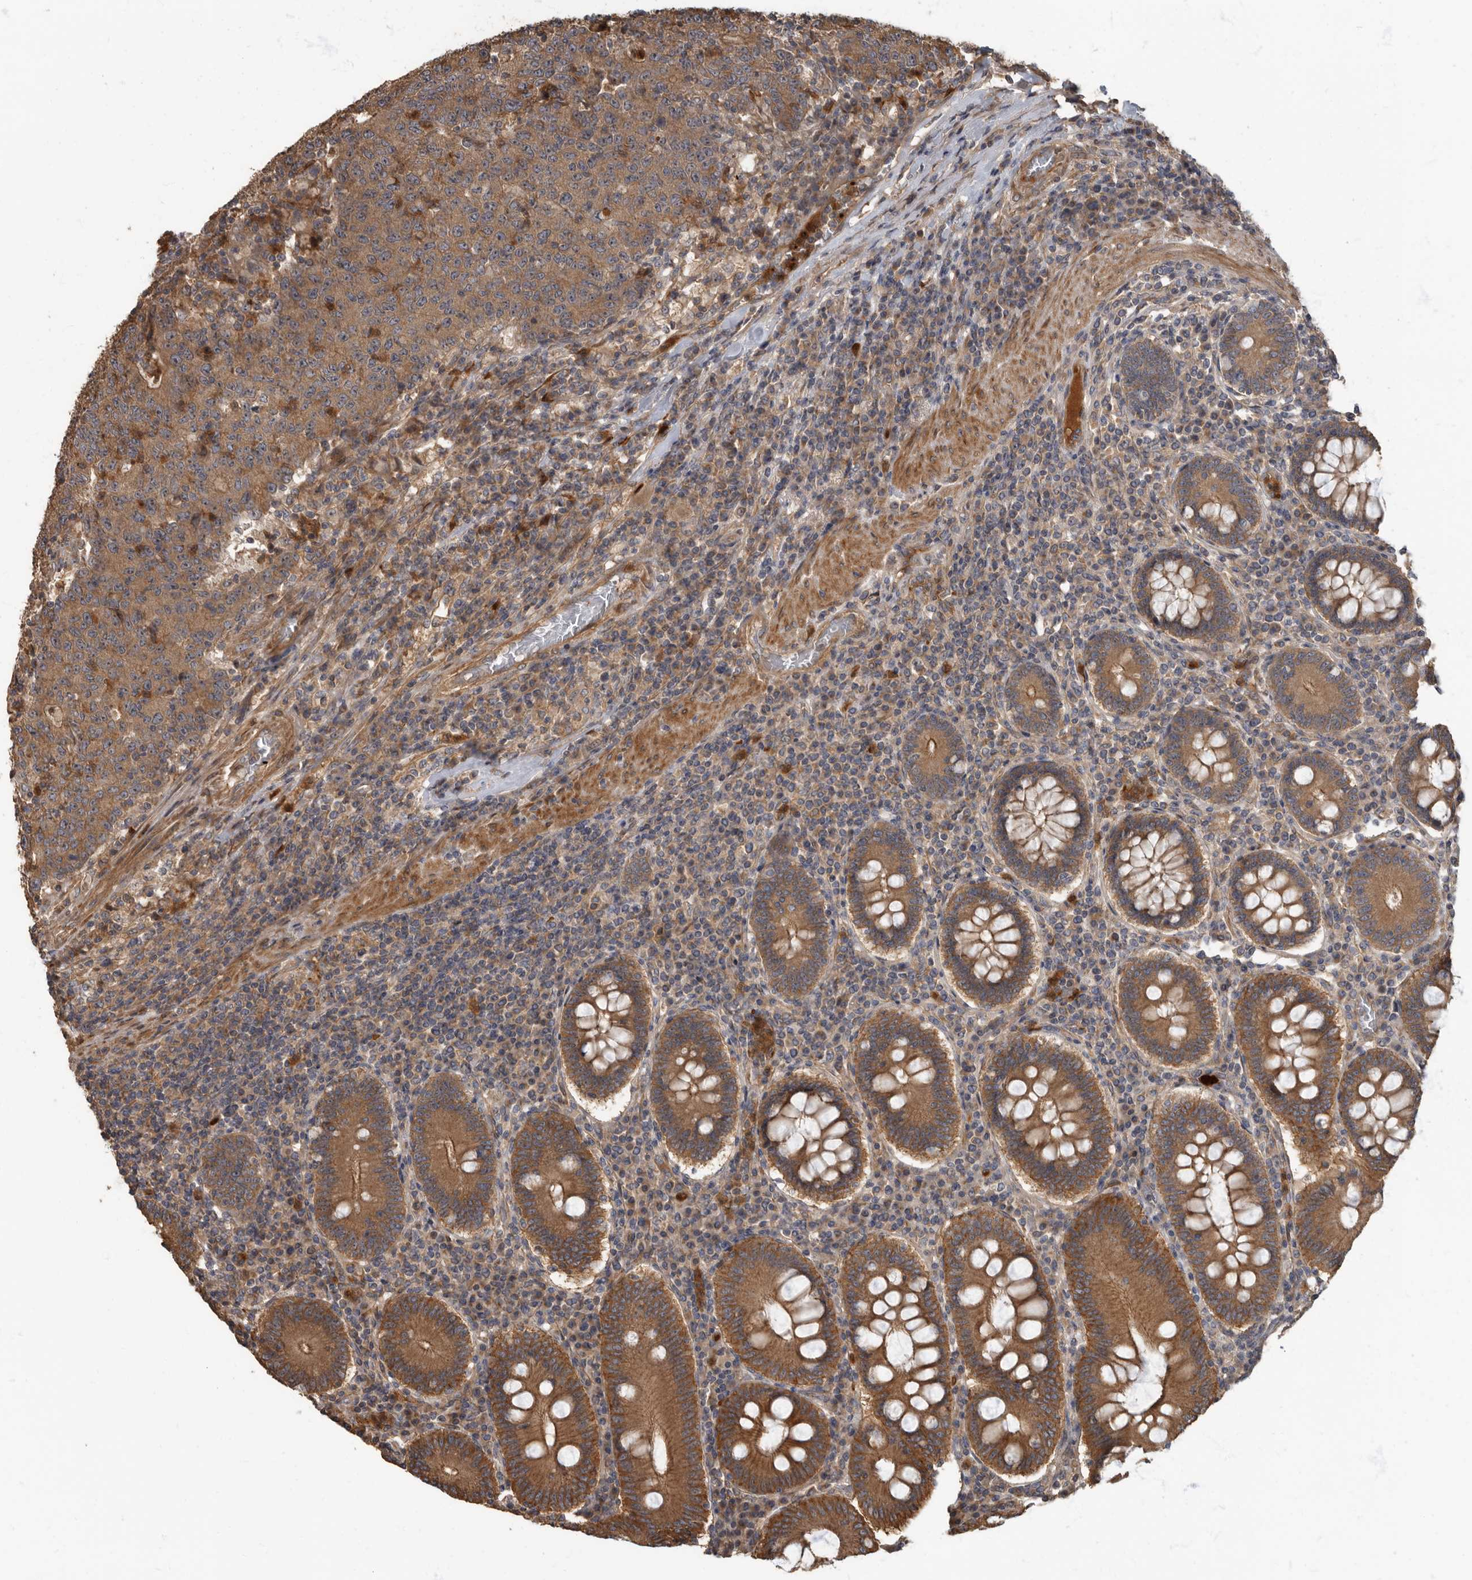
{"staining": {"intensity": "moderate", "quantity": ">75%", "location": "cytoplasmic/membranous"}, "tissue": "colorectal cancer", "cell_type": "Tumor cells", "image_type": "cancer", "snomed": [{"axis": "morphology", "description": "Adenocarcinoma, NOS"}, {"axis": "topography", "description": "Colon"}], "caption": "IHC of colorectal cancer (adenocarcinoma) shows medium levels of moderate cytoplasmic/membranous expression in about >75% of tumor cells.", "gene": "DAAM1", "patient": {"sex": "female", "age": 75}}